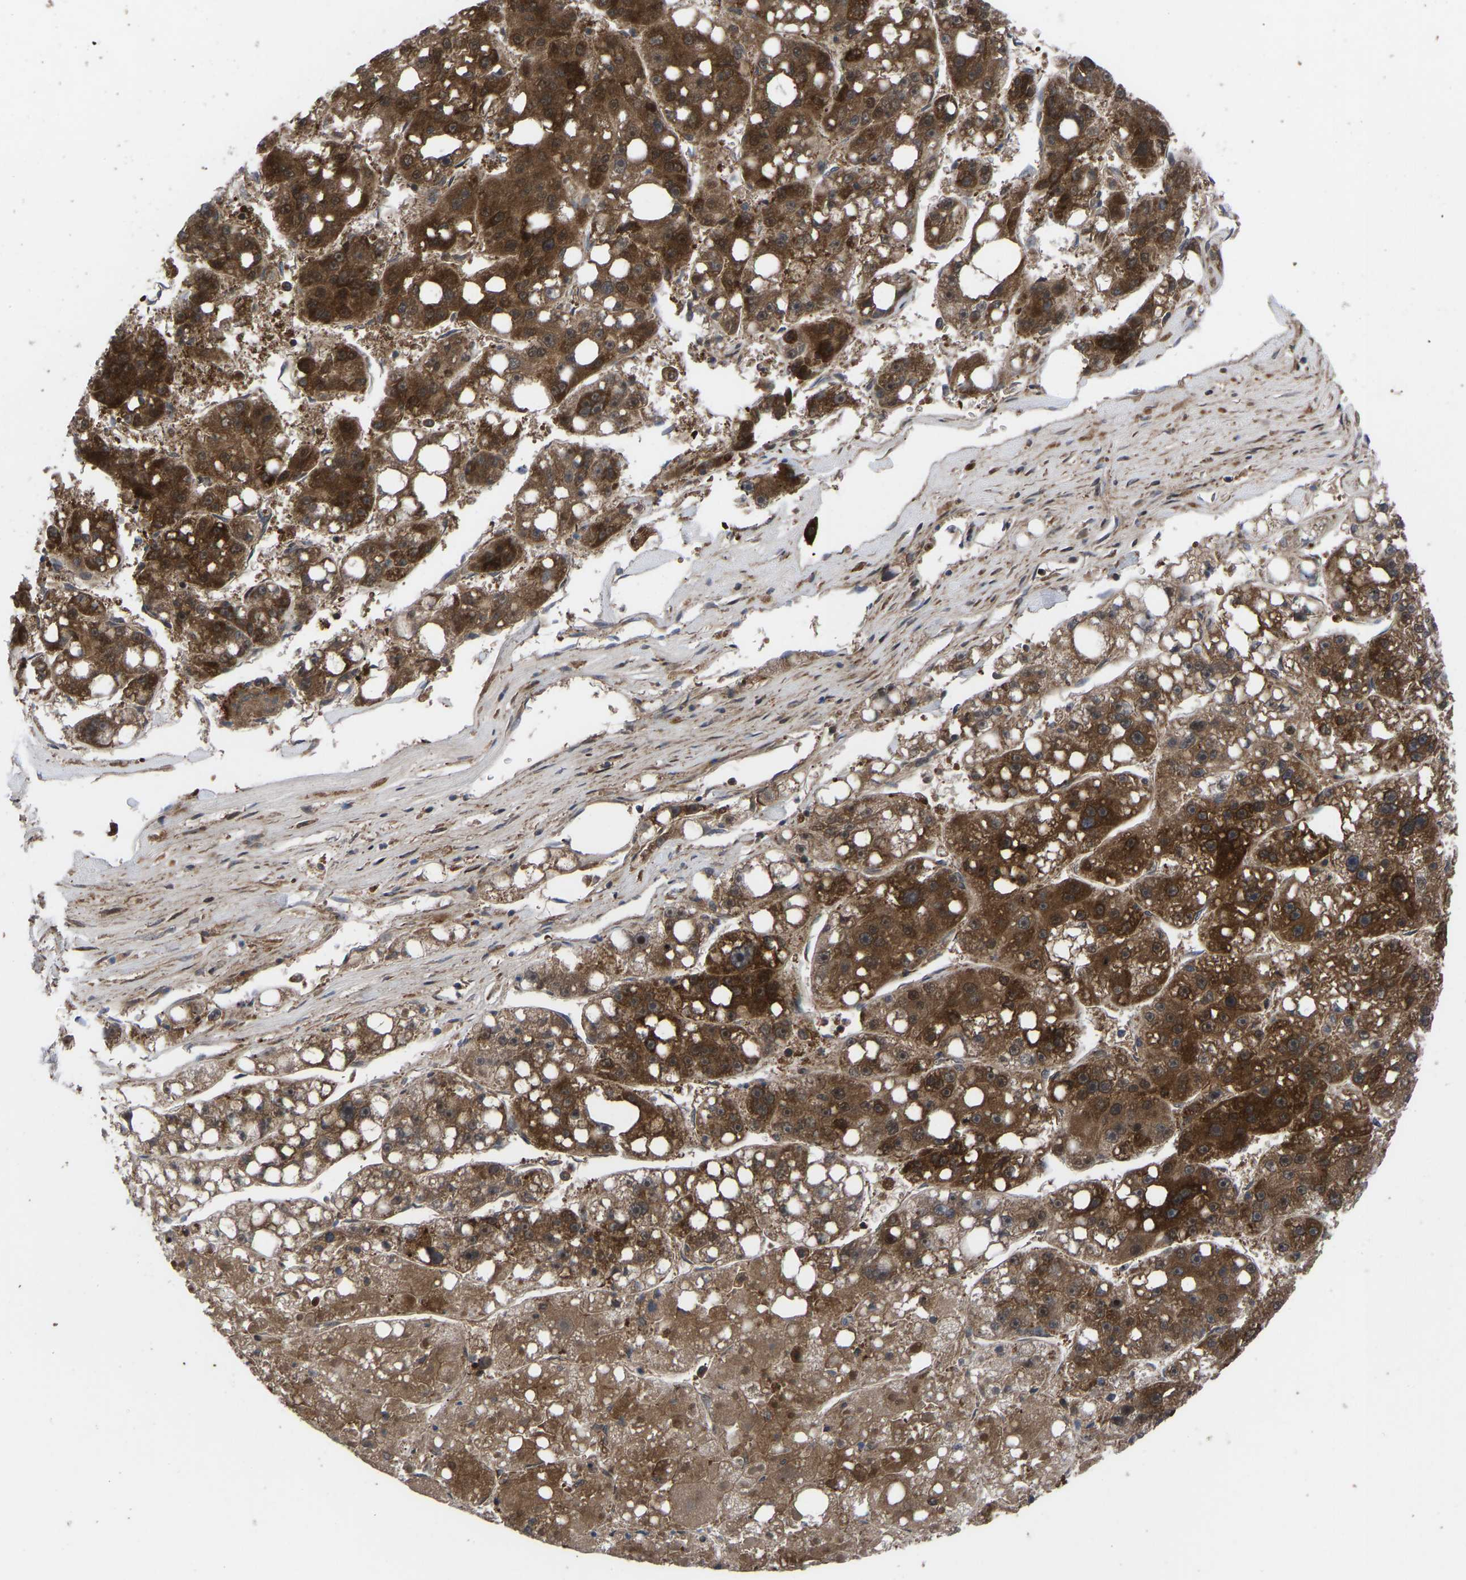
{"staining": {"intensity": "strong", "quantity": ">75%", "location": "cytoplasmic/membranous,nuclear"}, "tissue": "liver cancer", "cell_type": "Tumor cells", "image_type": "cancer", "snomed": [{"axis": "morphology", "description": "Carcinoma, Hepatocellular, NOS"}, {"axis": "topography", "description": "Liver"}], "caption": "Liver cancer was stained to show a protein in brown. There is high levels of strong cytoplasmic/membranous and nuclear staining in about >75% of tumor cells. (Stains: DAB (3,3'-diaminobenzidine) in brown, nuclei in blue, Microscopy: brightfield microscopy at high magnification).", "gene": "CYP7B1", "patient": {"sex": "female", "age": 61}}